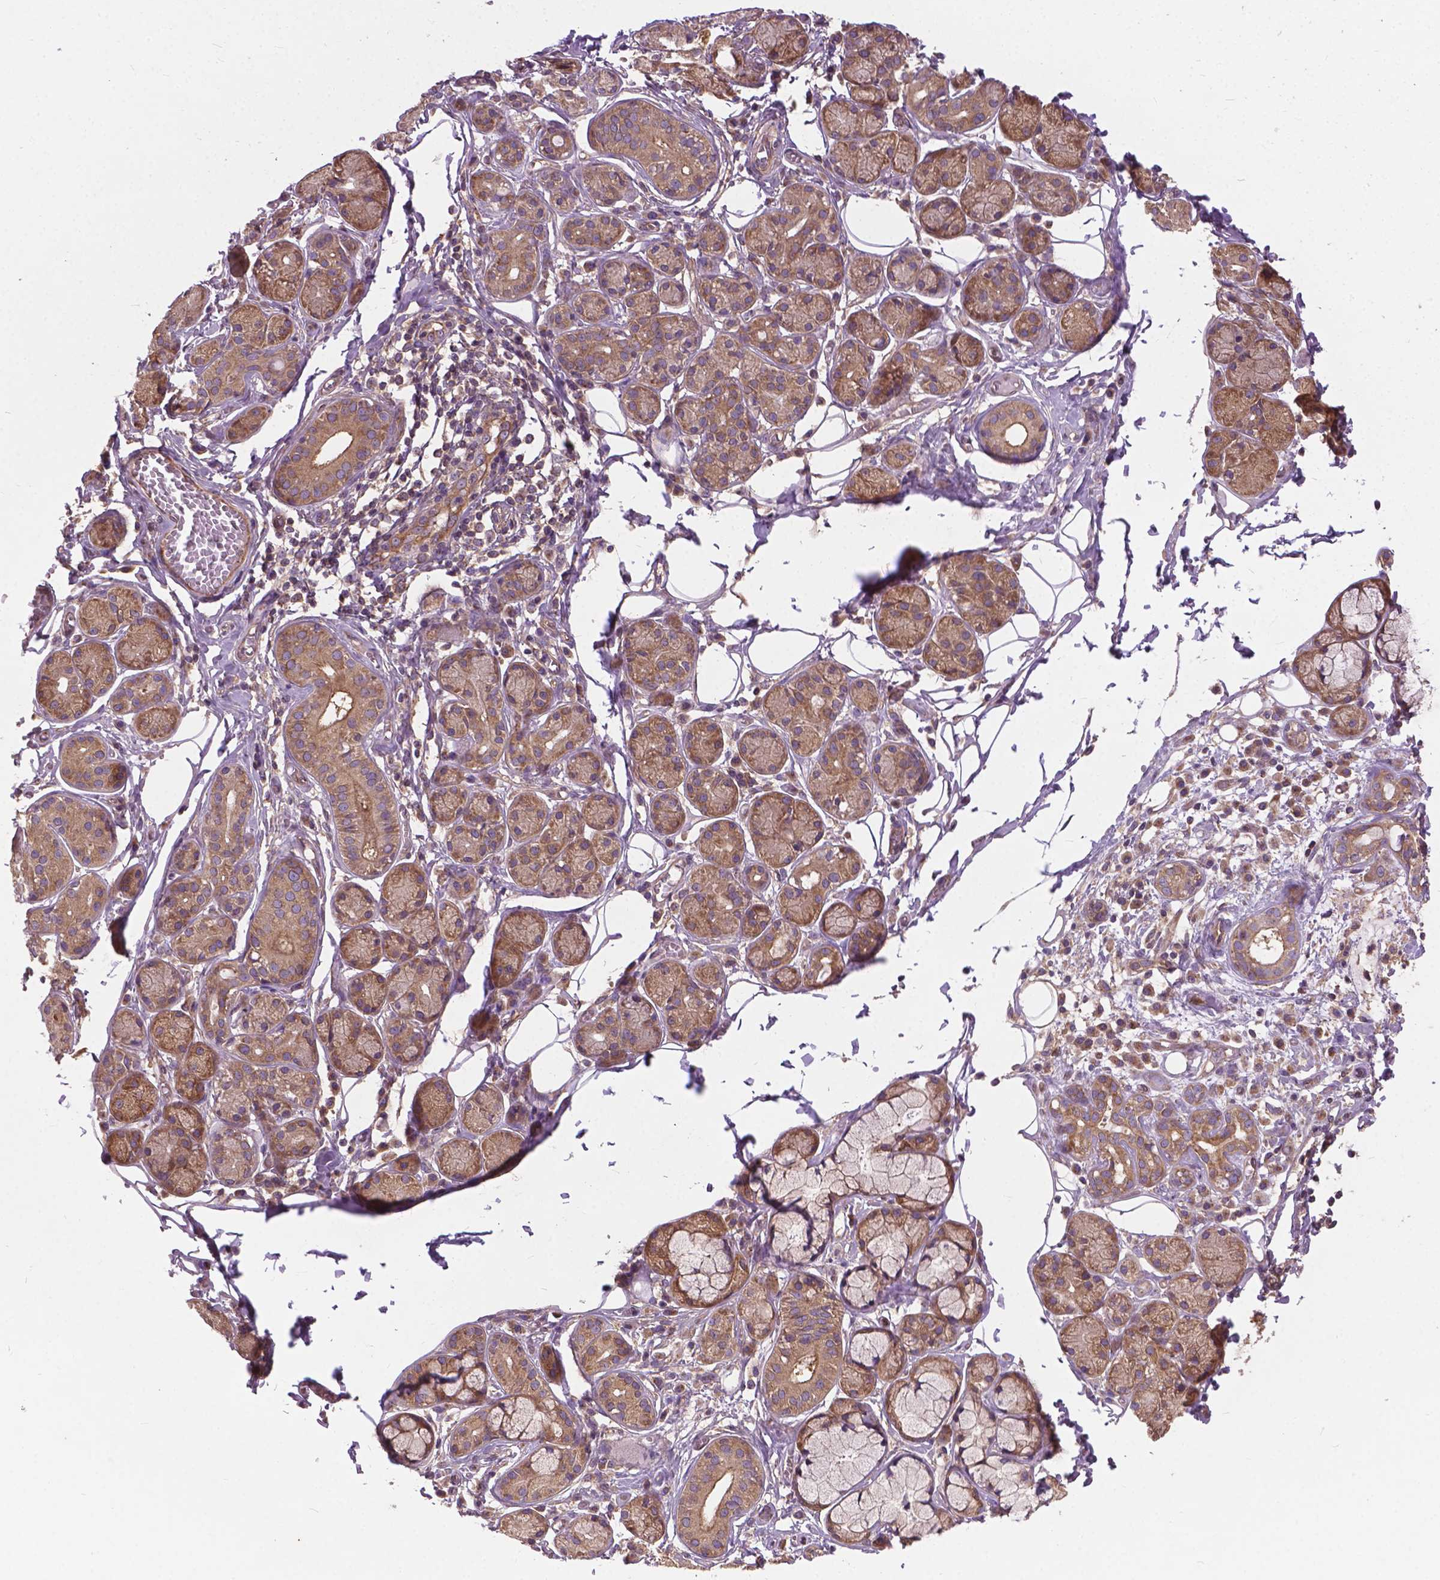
{"staining": {"intensity": "moderate", "quantity": ">75%", "location": "cytoplasmic/membranous"}, "tissue": "salivary gland", "cell_type": "Glandular cells", "image_type": "normal", "snomed": [{"axis": "morphology", "description": "Normal tissue, NOS"}, {"axis": "topography", "description": "Salivary gland"}, {"axis": "topography", "description": "Peripheral nerve tissue"}], "caption": "Human salivary gland stained with a brown dye demonstrates moderate cytoplasmic/membranous positive positivity in about >75% of glandular cells.", "gene": "MZT1", "patient": {"sex": "male", "age": 71}}